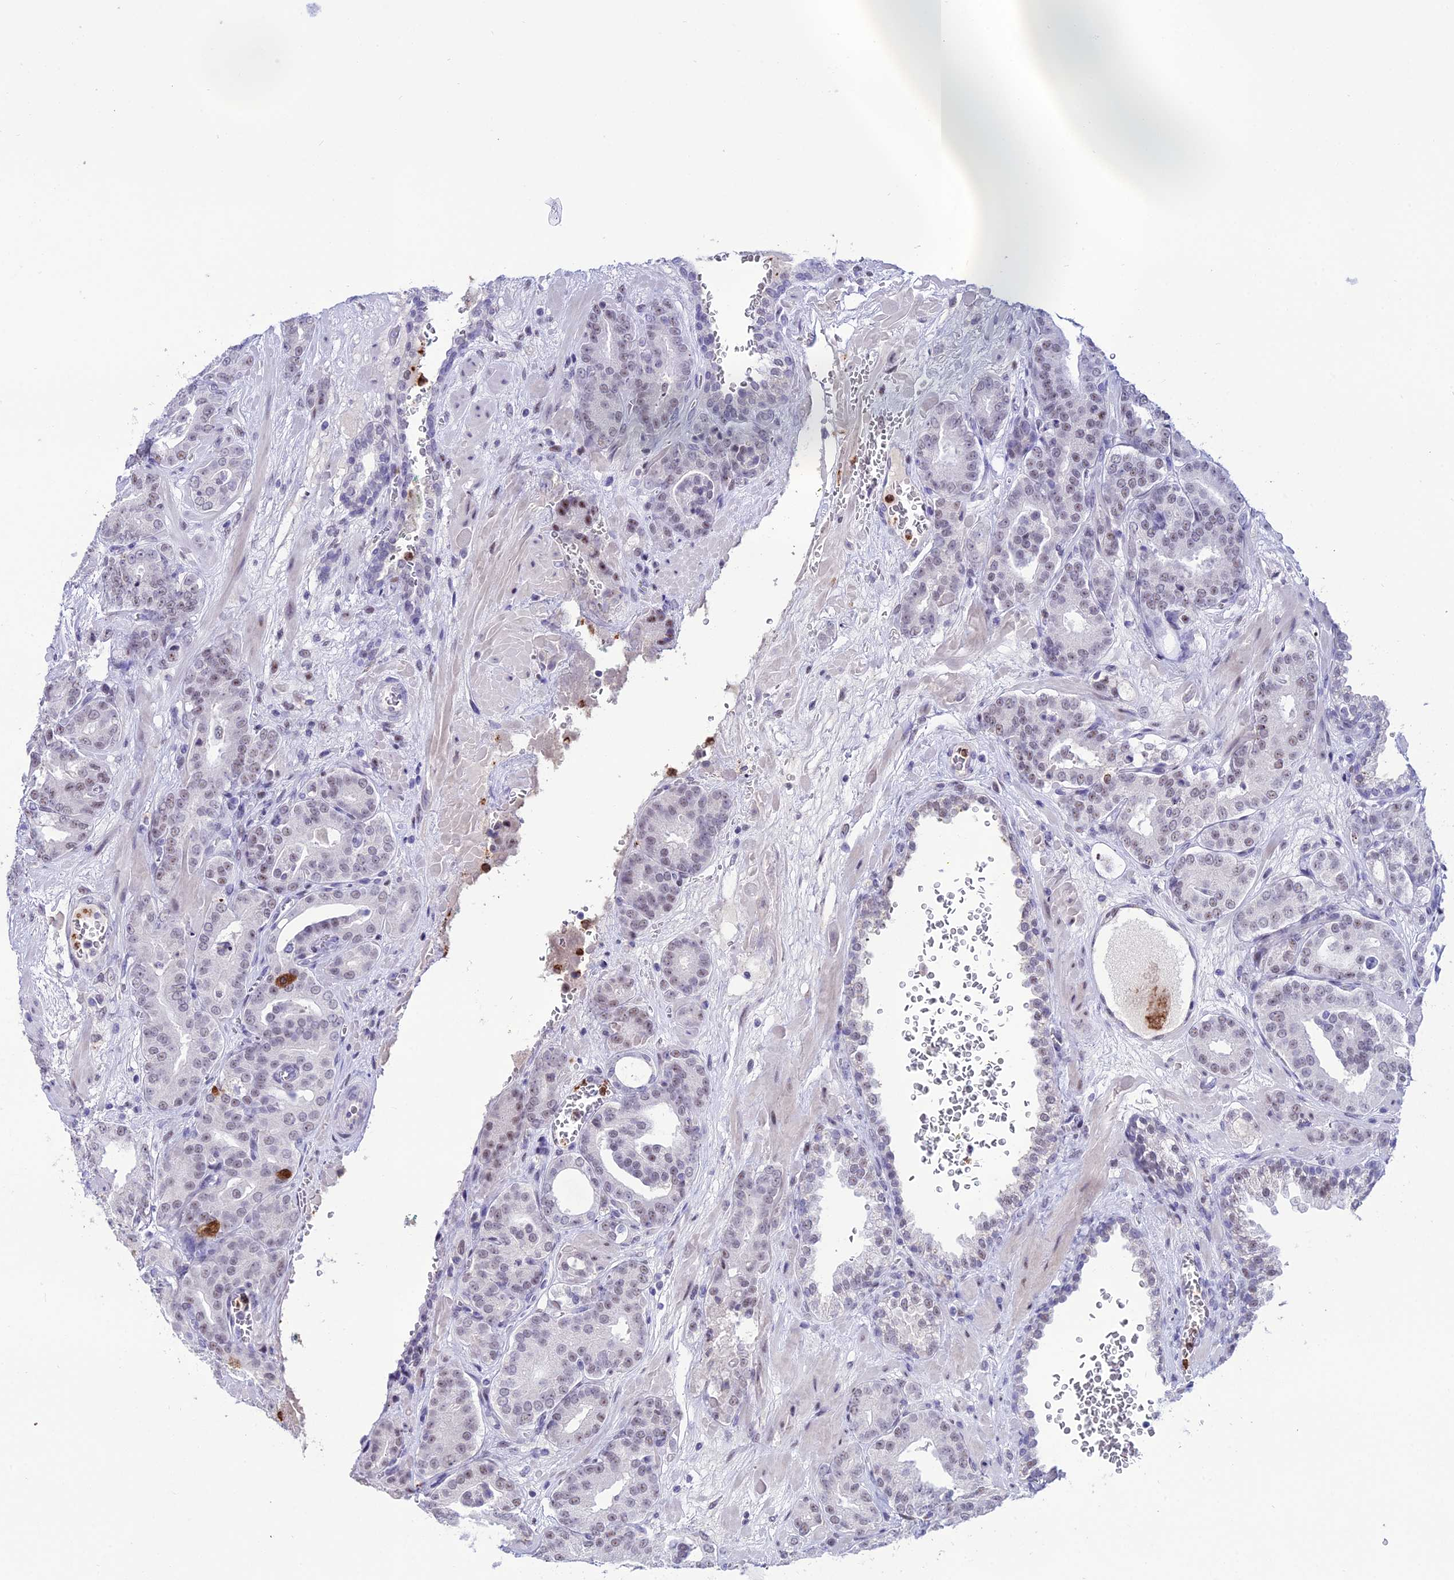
{"staining": {"intensity": "weak", "quantity": "25%-75%", "location": "nuclear"}, "tissue": "prostate cancer", "cell_type": "Tumor cells", "image_type": "cancer", "snomed": [{"axis": "morphology", "description": "Adenocarcinoma, High grade"}, {"axis": "topography", "description": "Prostate"}], "caption": "The immunohistochemical stain labels weak nuclear expression in tumor cells of prostate cancer (high-grade adenocarcinoma) tissue.", "gene": "MFSD2B", "patient": {"sex": "male", "age": 66}}